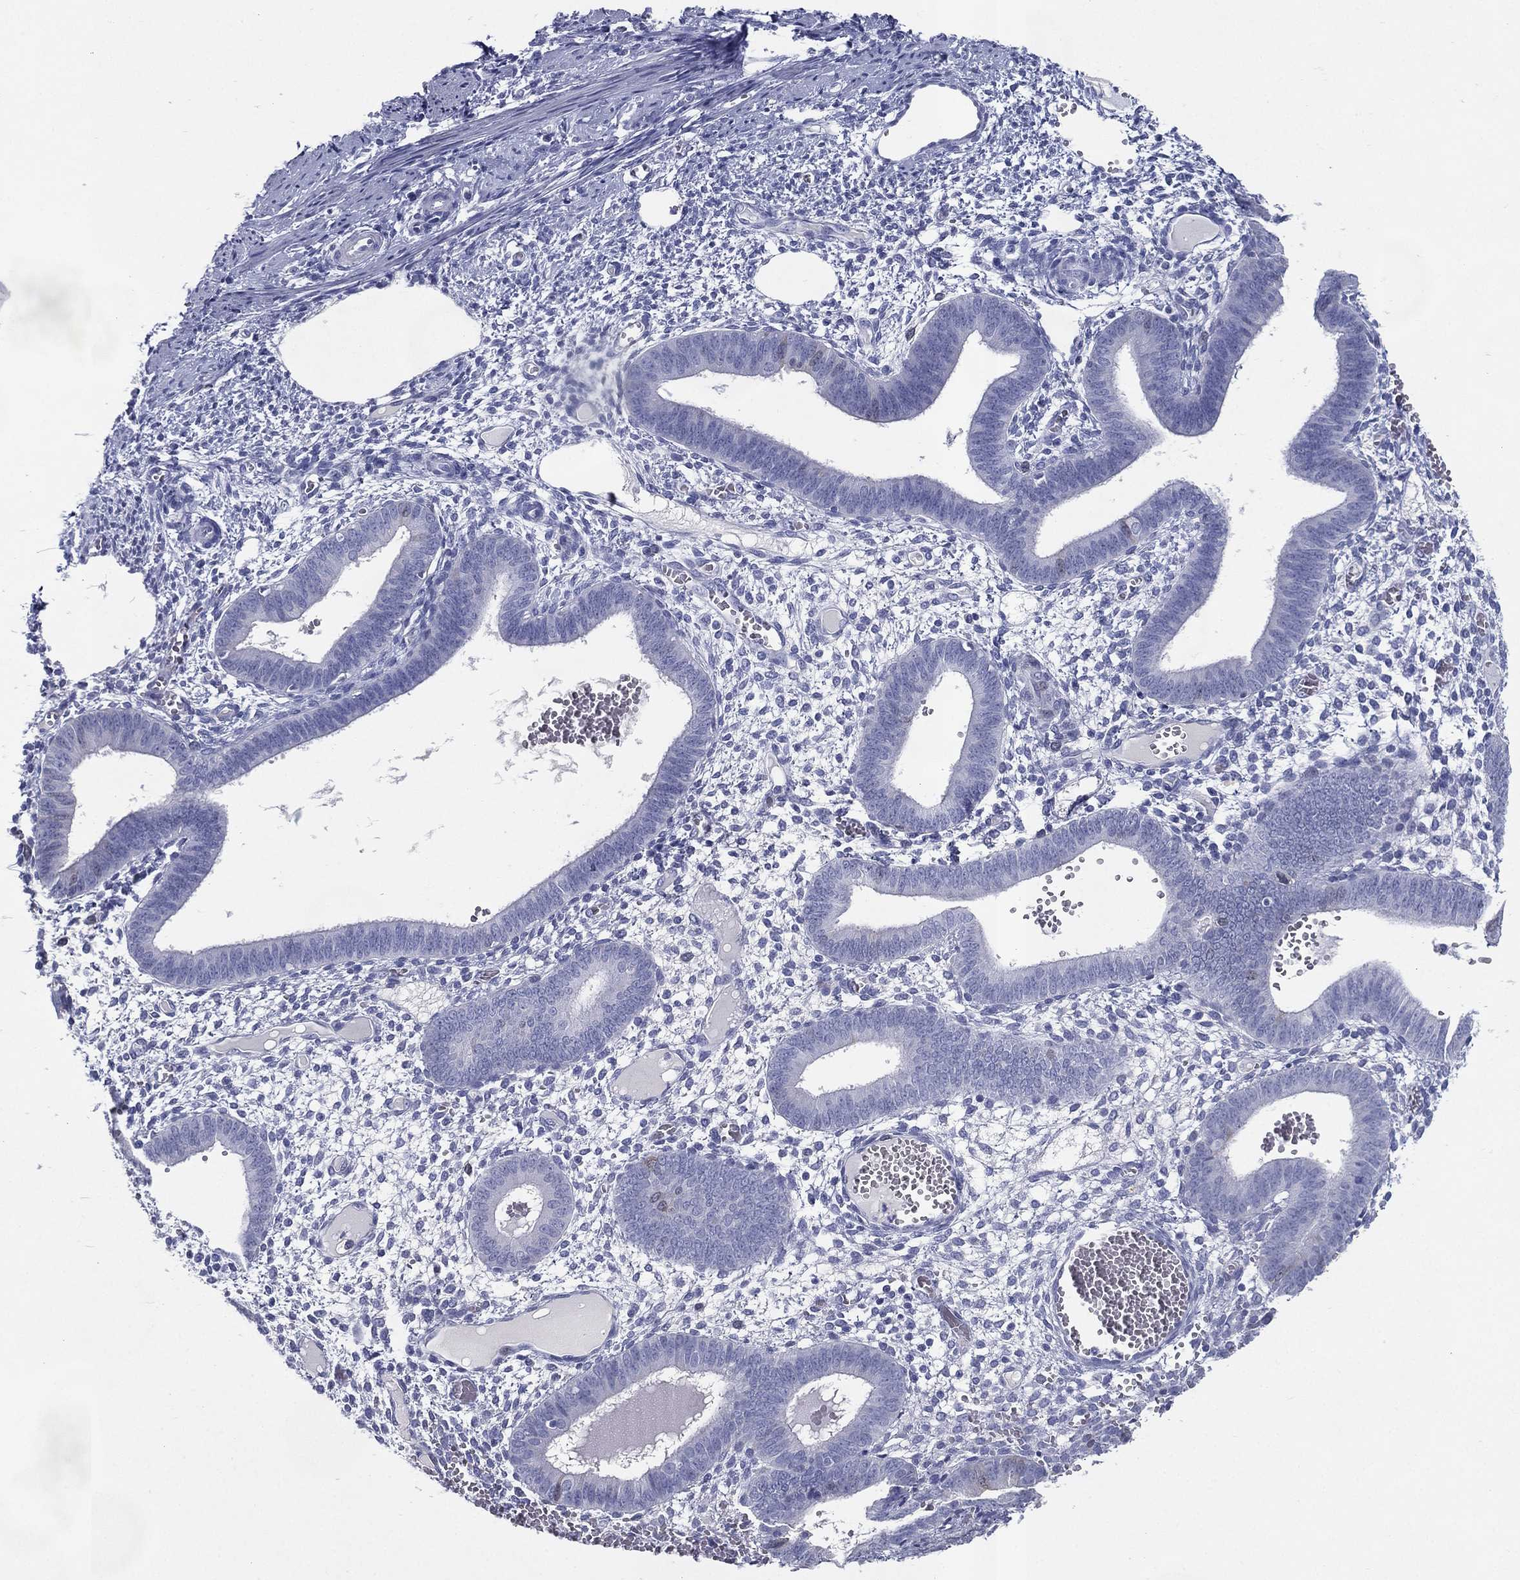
{"staining": {"intensity": "negative", "quantity": "none", "location": "none"}, "tissue": "endometrium", "cell_type": "Cells in endometrial stroma", "image_type": "normal", "snomed": [{"axis": "morphology", "description": "Normal tissue, NOS"}, {"axis": "topography", "description": "Endometrium"}], "caption": "The photomicrograph reveals no staining of cells in endometrial stroma in normal endometrium. The staining is performed using DAB (3,3'-diaminobenzidine) brown chromogen with nuclei counter-stained in using hematoxylin.", "gene": "KIF2C", "patient": {"sex": "female", "age": 42}}